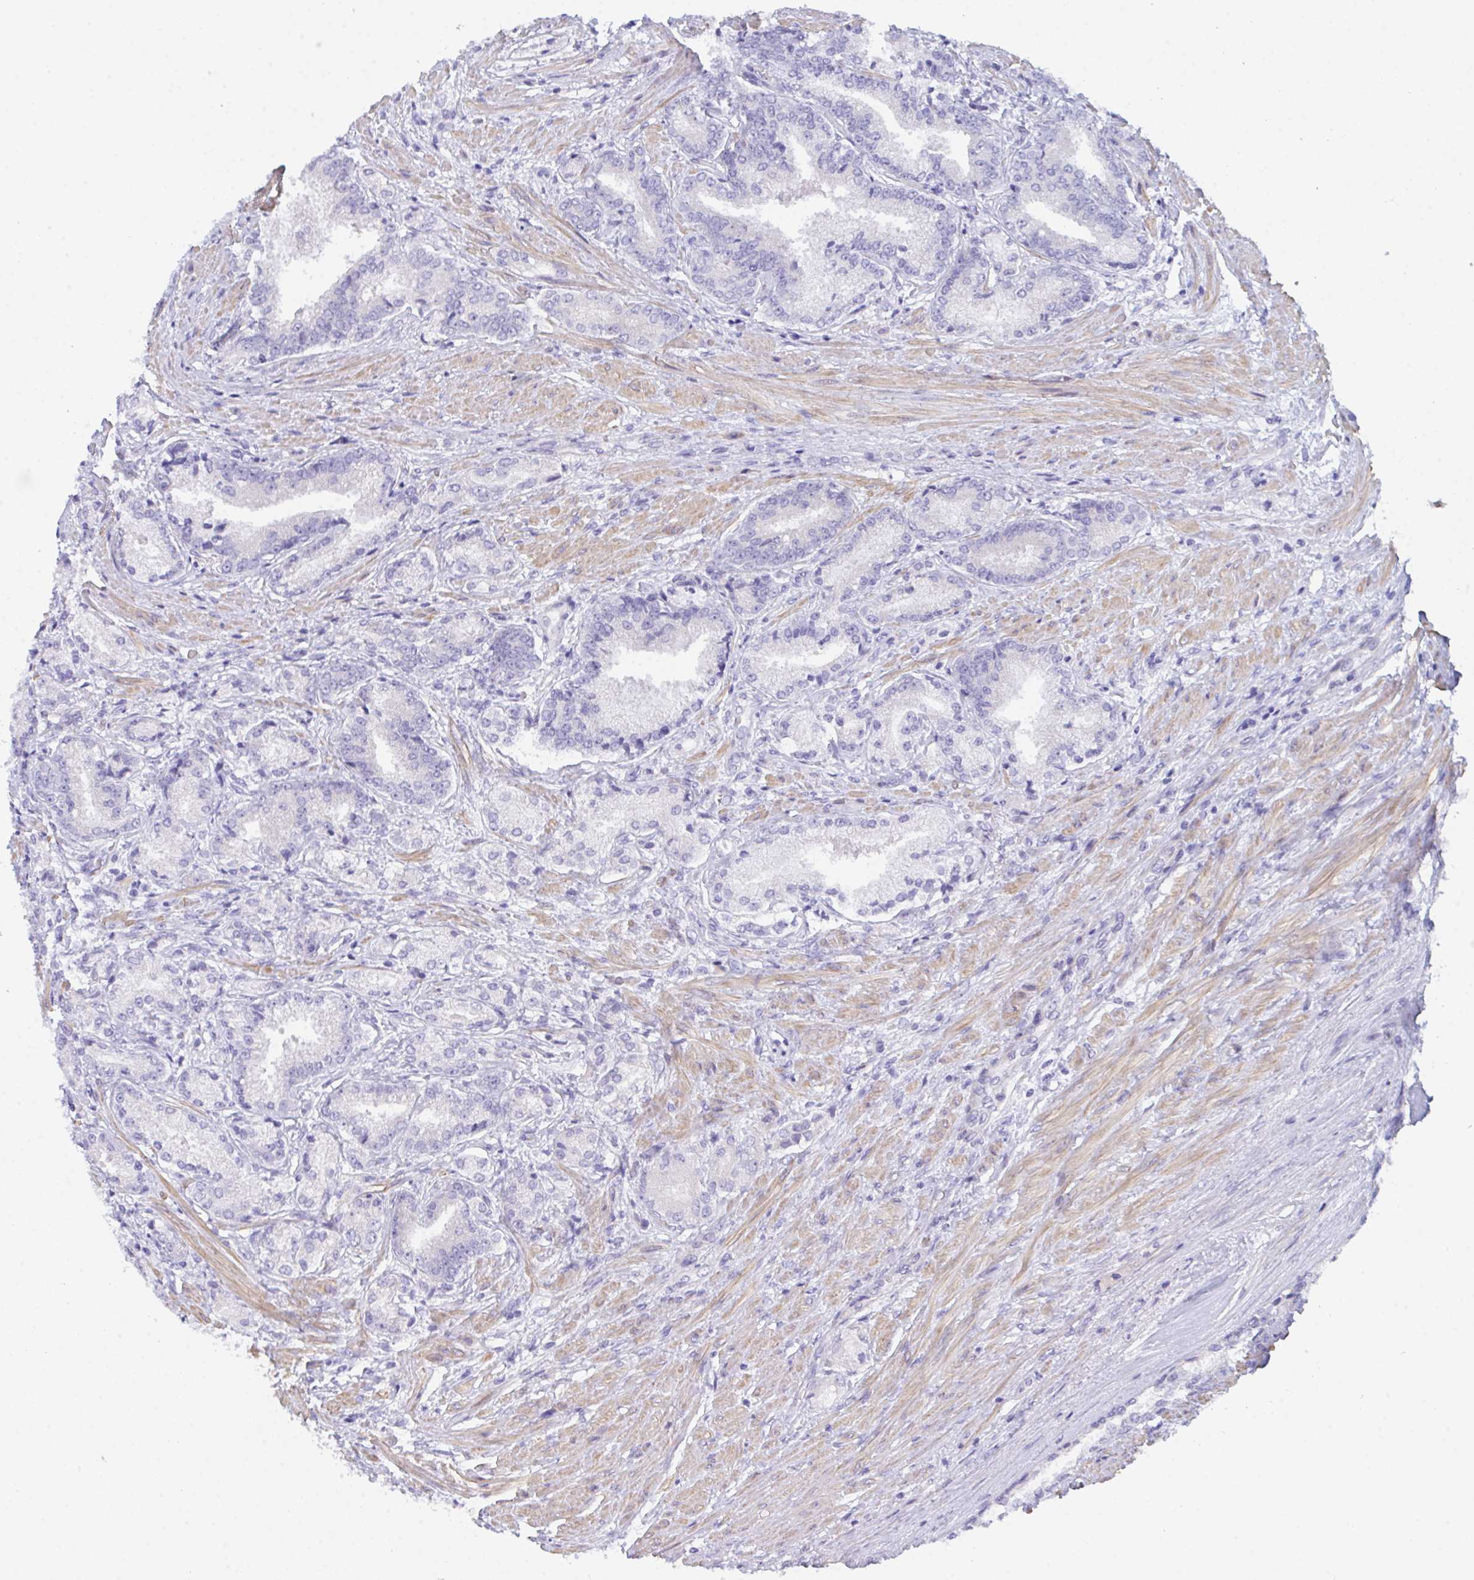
{"staining": {"intensity": "negative", "quantity": "none", "location": "none"}, "tissue": "prostate cancer", "cell_type": "Tumor cells", "image_type": "cancer", "snomed": [{"axis": "morphology", "description": "Adenocarcinoma, High grade"}, {"axis": "topography", "description": "Prostate and seminal vesicle, NOS"}], "caption": "Micrograph shows no protein staining in tumor cells of adenocarcinoma (high-grade) (prostate) tissue.", "gene": "CEP170B", "patient": {"sex": "male", "age": 61}}